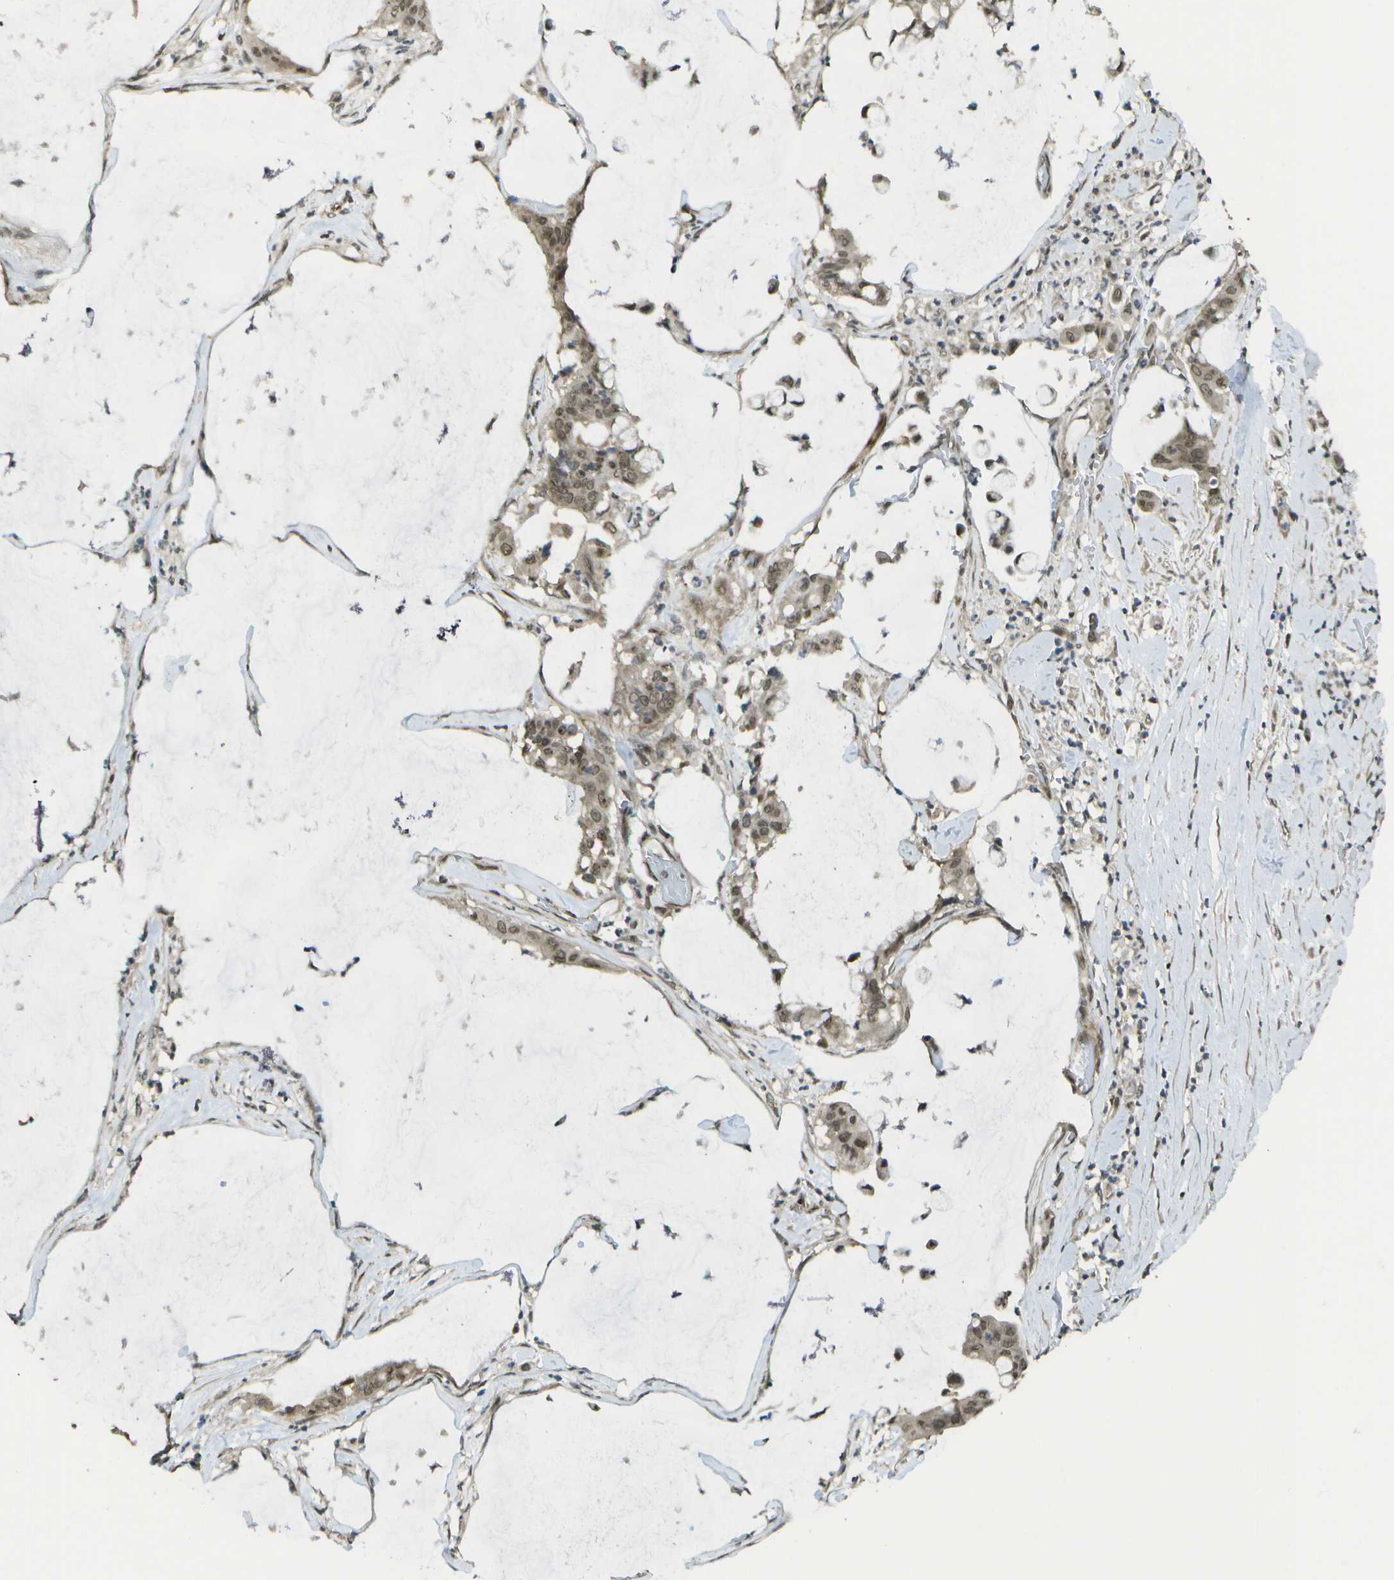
{"staining": {"intensity": "weak", "quantity": ">75%", "location": "cytoplasmic/membranous,nuclear"}, "tissue": "pancreatic cancer", "cell_type": "Tumor cells", "image_type": "cancer", "snomed": [{"axis": "morphology", "description": "Adenocarcinoma, NOS"}, {"axis": "topography", "description": "Pancreas"}], "caption": "Protein staining of pancreatic adenocarcinoma tissue exhibits weak cytoplasmic/membranous and nuclear staining in about >75% of tumor cells. Using DAB (3,3'-diaminobenzidine) (brown) and hematoxylin (blue) stains, captured at high magnification using brightfield microscopy.", "gene": "KAT5", "patient": {"sex": "male", "age": 41}}